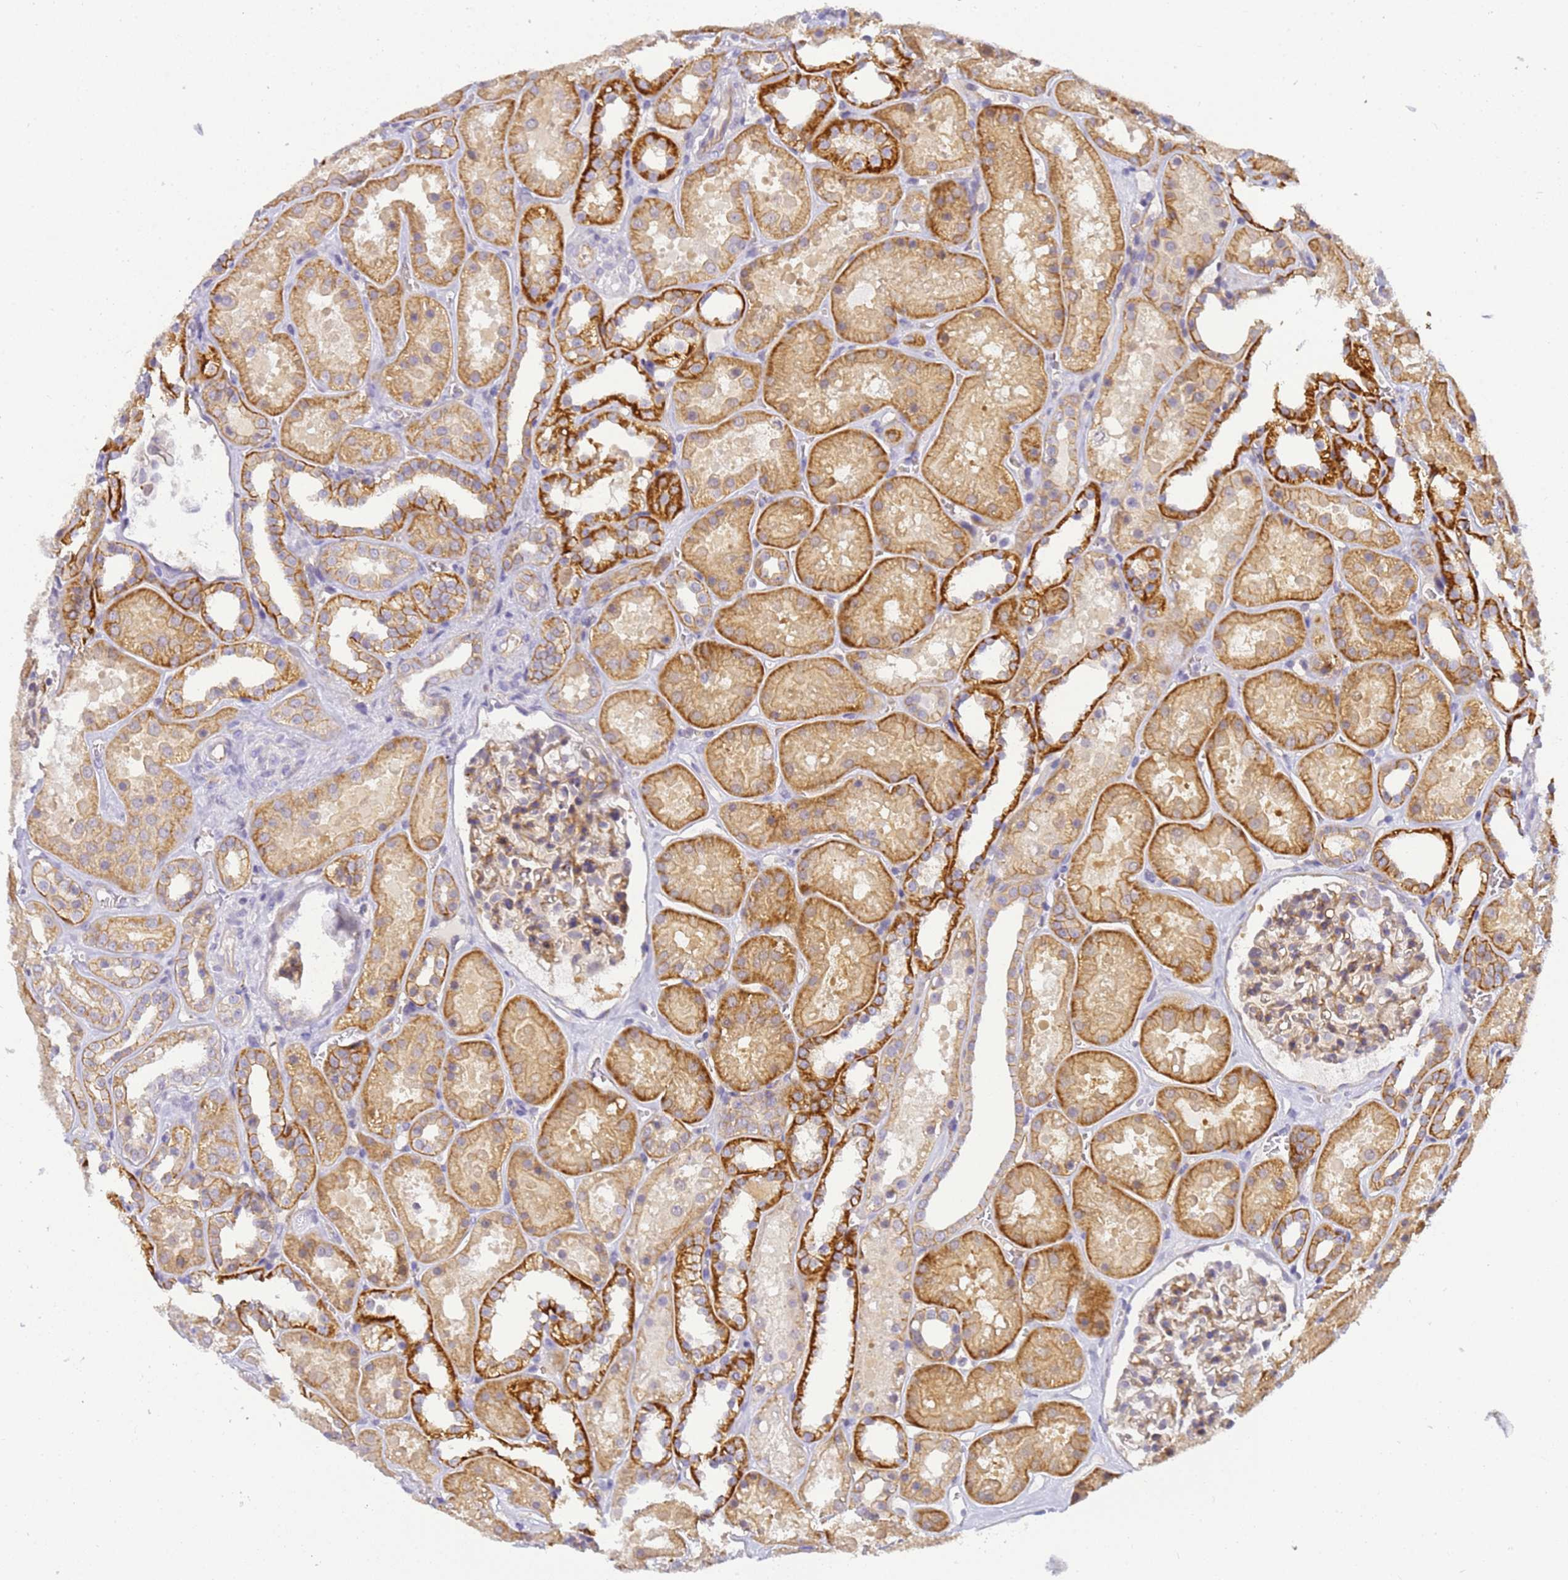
{"staining": {"intensity": "moderate", "quantity": "25%-75%", "location": "cytoplasmic/membranous"}, "tissue": "kidney", "cell_type": "Cells in glomeruli", "image_type": "normal", "snomed": [{"axis": "morphology", "description": "Normal tissue, NOS"}, {"axis": "topography", "description": "Kidney"}], "caption": "IHC of unremarkable kidney shows medium levels of moderate cytoplasmic/membranous positivity in approximately 25%-75% of cells in glomeruli.", "gene": "GON4L", "patient": {"sex": "female", "age": 41}}